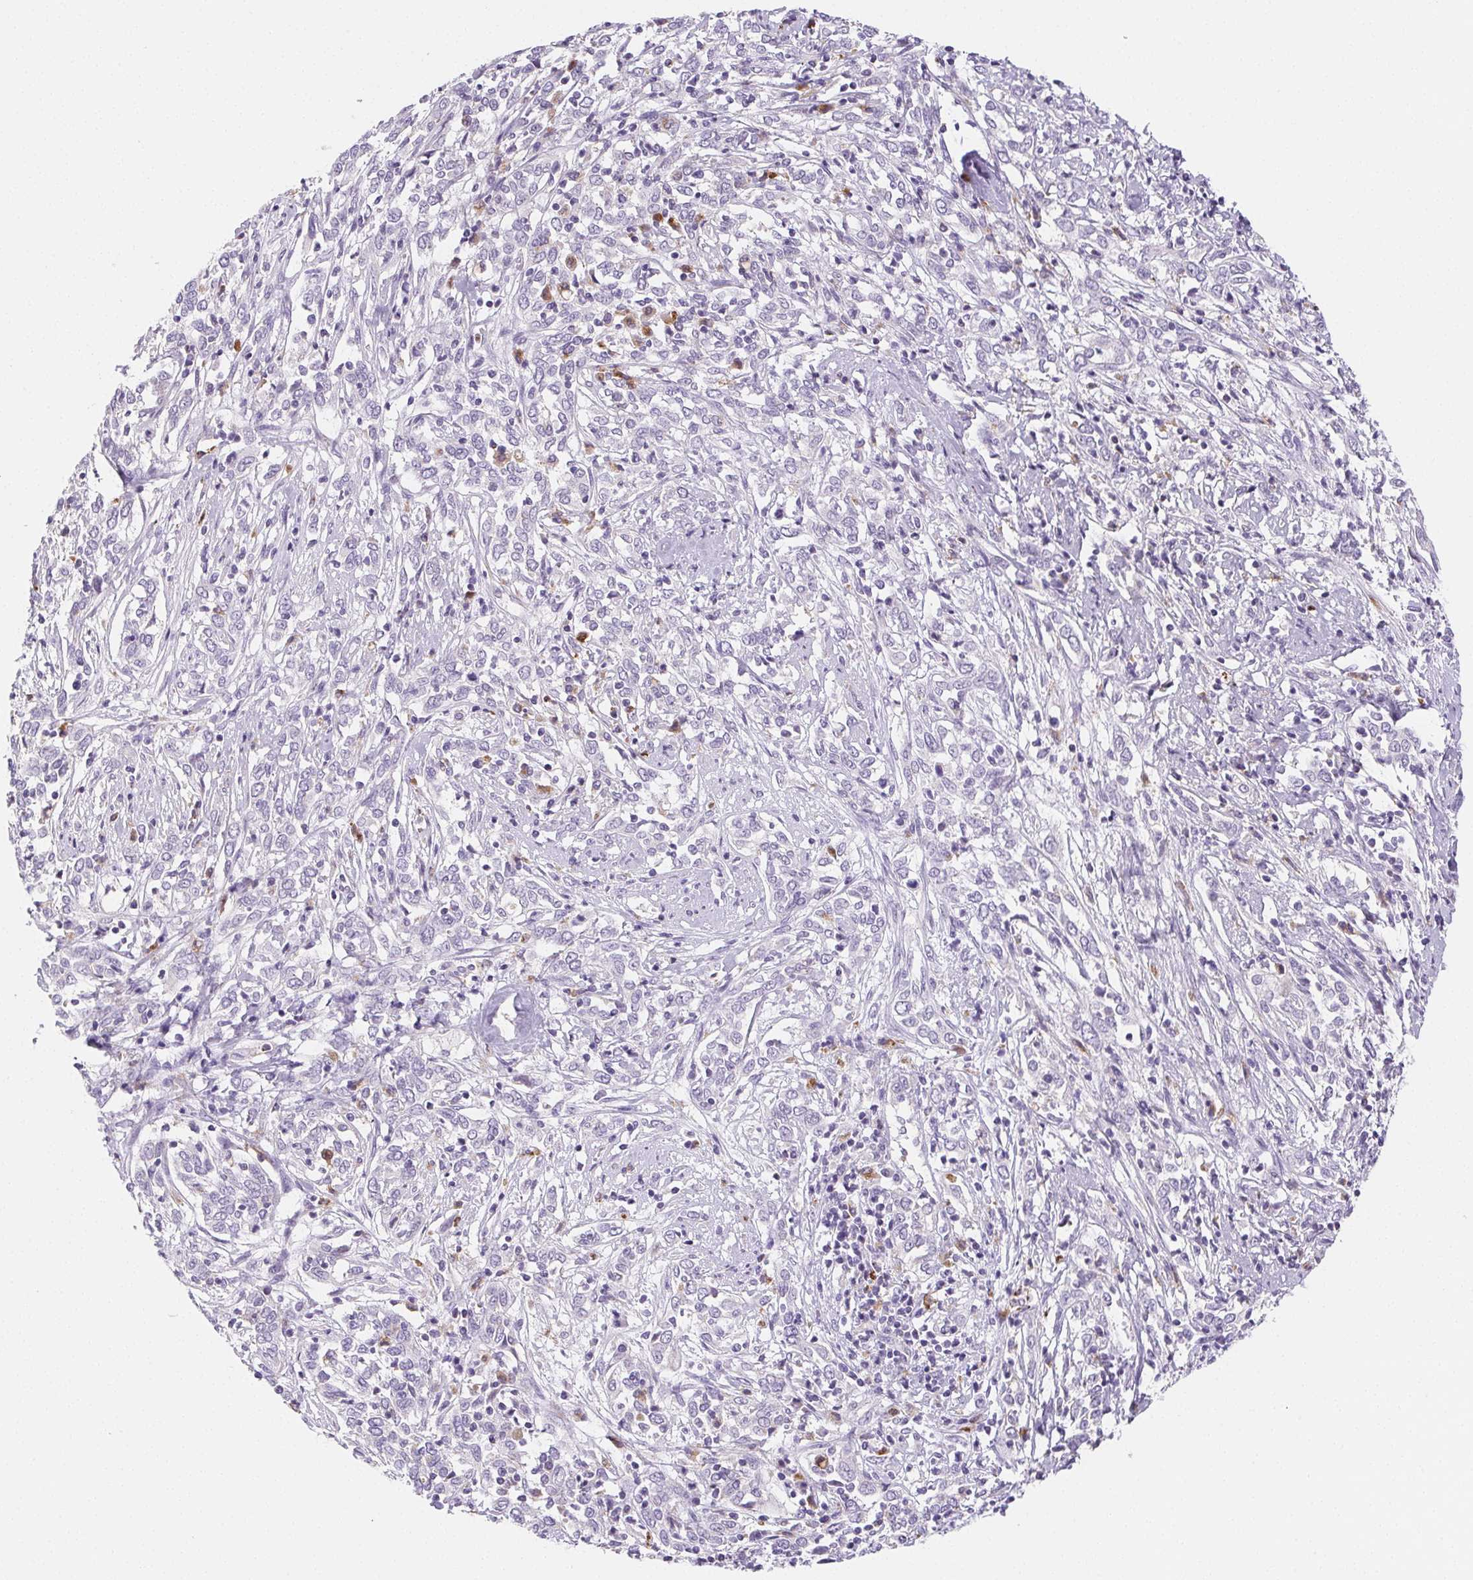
{"staining": {"intensity": "negative", "quantity": "none", "location": "none"}, "tissue": "cervical cancer", "cell_type": "Tumor cells", "image_type": "cancer", "snomed": [{"axis": "morphology", "description": "Adenocarcinoma, NOS"}, {"axis": "topography", "description": "Cervix"}], "caption": "This is an IHC photomicrograph of human adenocarcinoma (cervical). There is no staining in tumor cells.", "gene": "LIPA", "patient": {"sex": "female", "age": 40}}